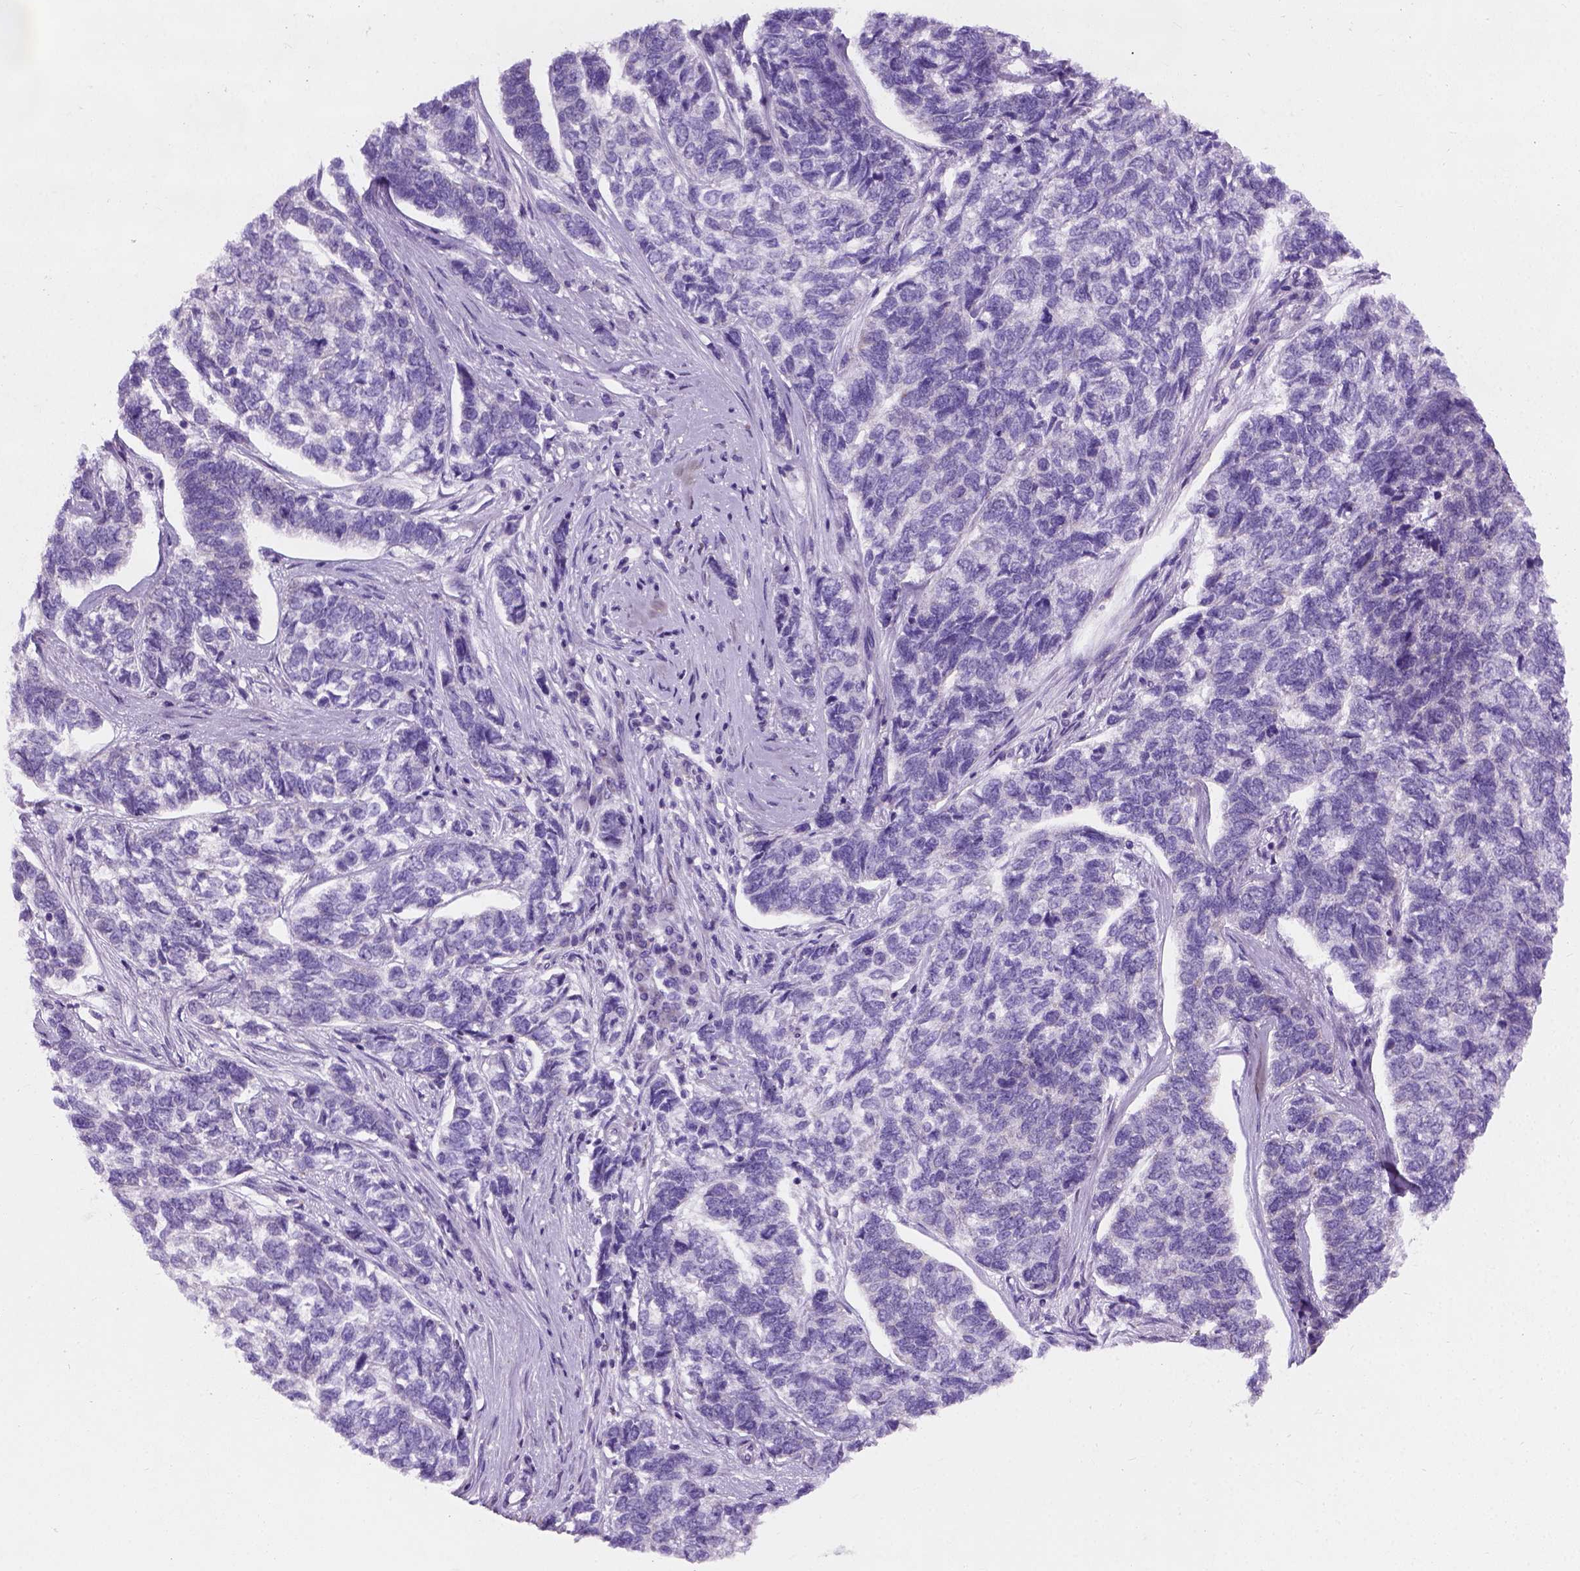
{"staining": {"intensity": "negative", "quantity": "none", "location": "none"}, "tissue": "skin cancer", "cell_type": "Tumor cells", "image_type": "cancer", "snomed": [{"axis": "morphology", "description": "Basal cell carcinoma"}, {"axis": "topography", "description": "Skin"}], "caption": "There is no significant staining in tumor cells of skin cancer (basal cell carcinoma).", "gene": "CHODL", "patient": {"sex": "female", "age": 65}}